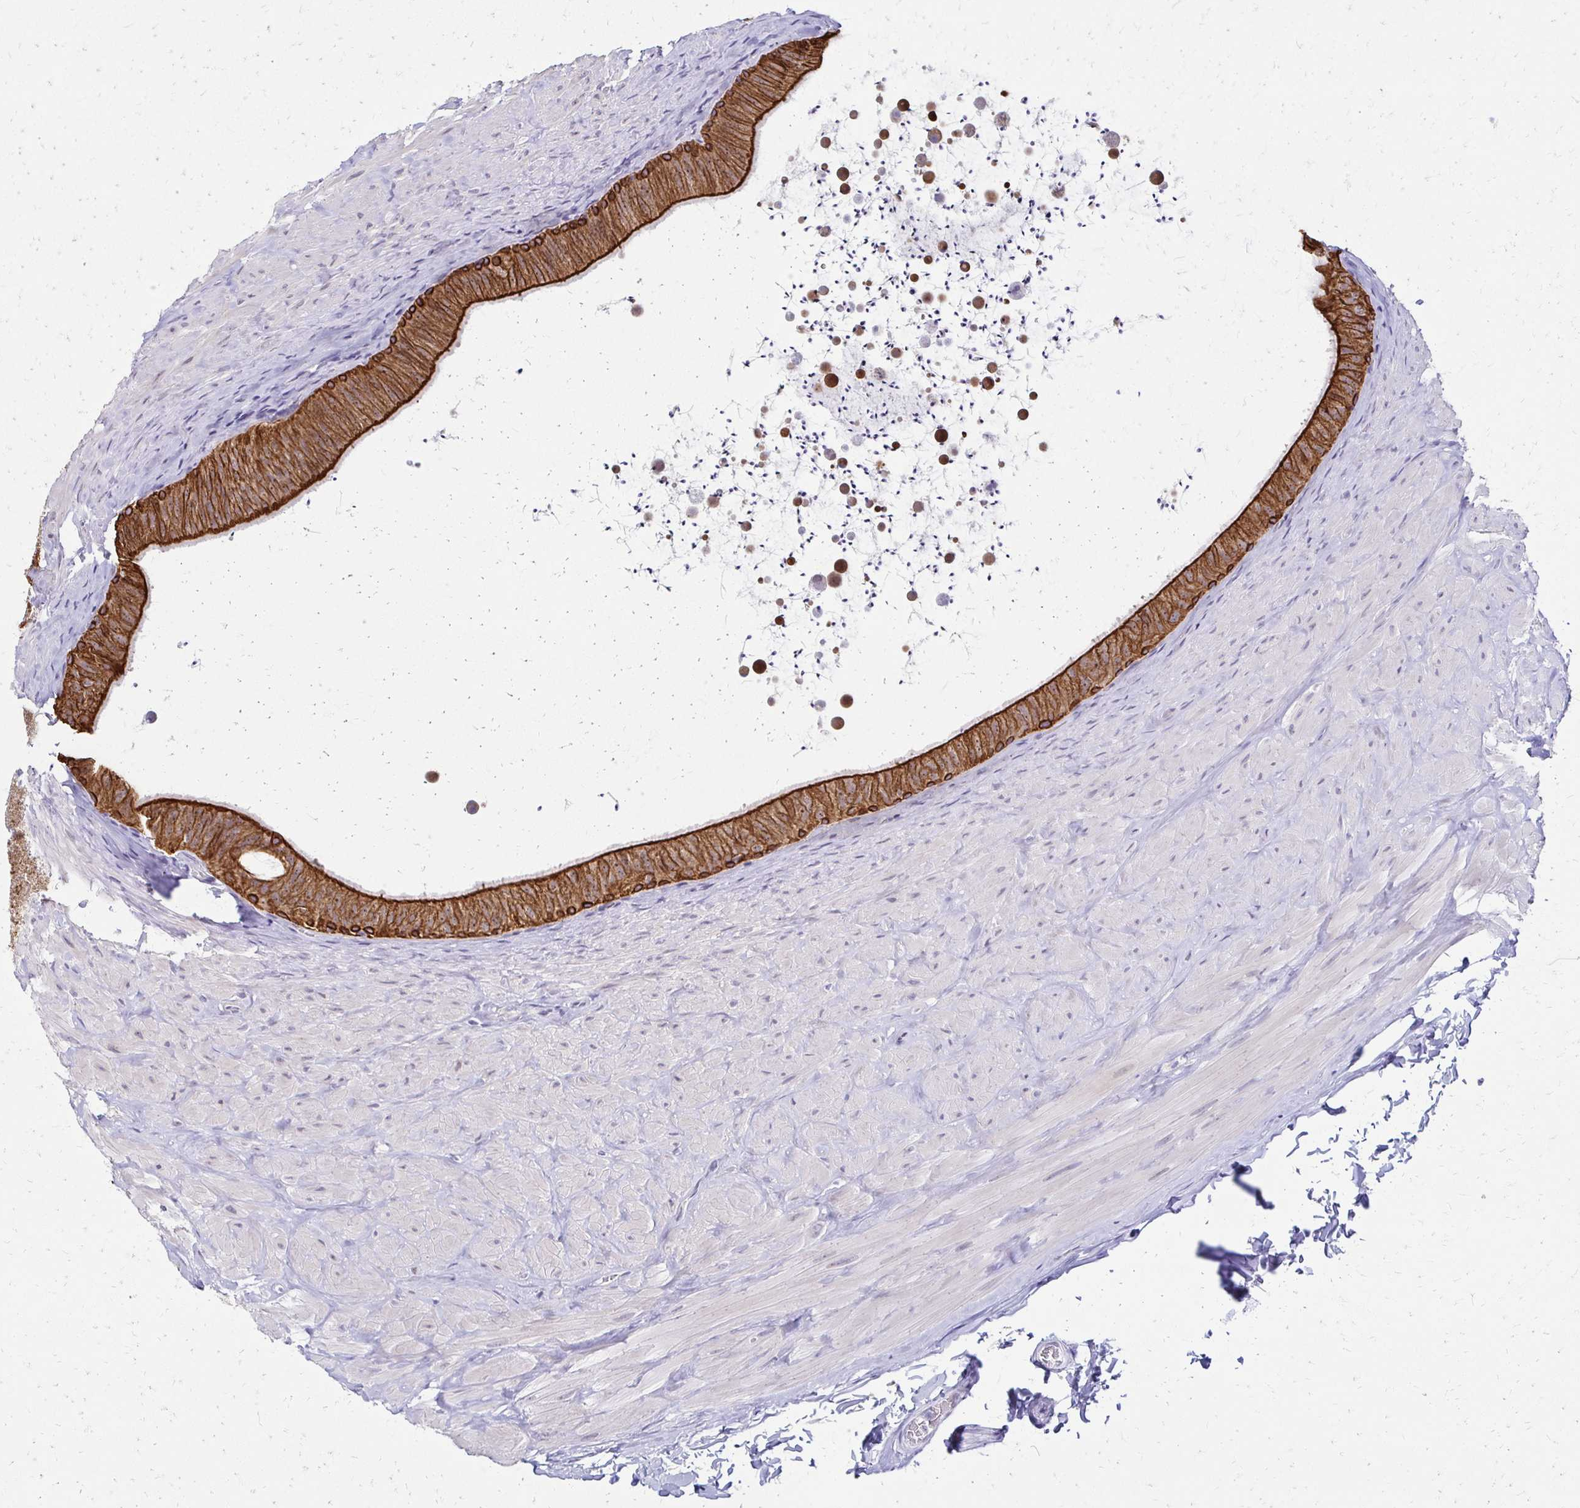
{"staining": {"intensity": "strong", "quantity": ">75%", "location": "cytoplasmic/membranous"}, "tissue": "epididymis", "cell_type": "Glandular cells", "image_type": "normal", "snomed": [{"axis": "morphology", "description": "Normal tissue, NOS"}, {"axis": "topography", "description": "Epididymis, spermatic cord, NOS"}, {"axis": "topography", "description": "Epididymis"}], "caption": "Human epididymis stained with a protein marker shows strong staining in glandular cells.", "gene": "C1QTNF2", "patient": {"sex": "male", "age": 31}}